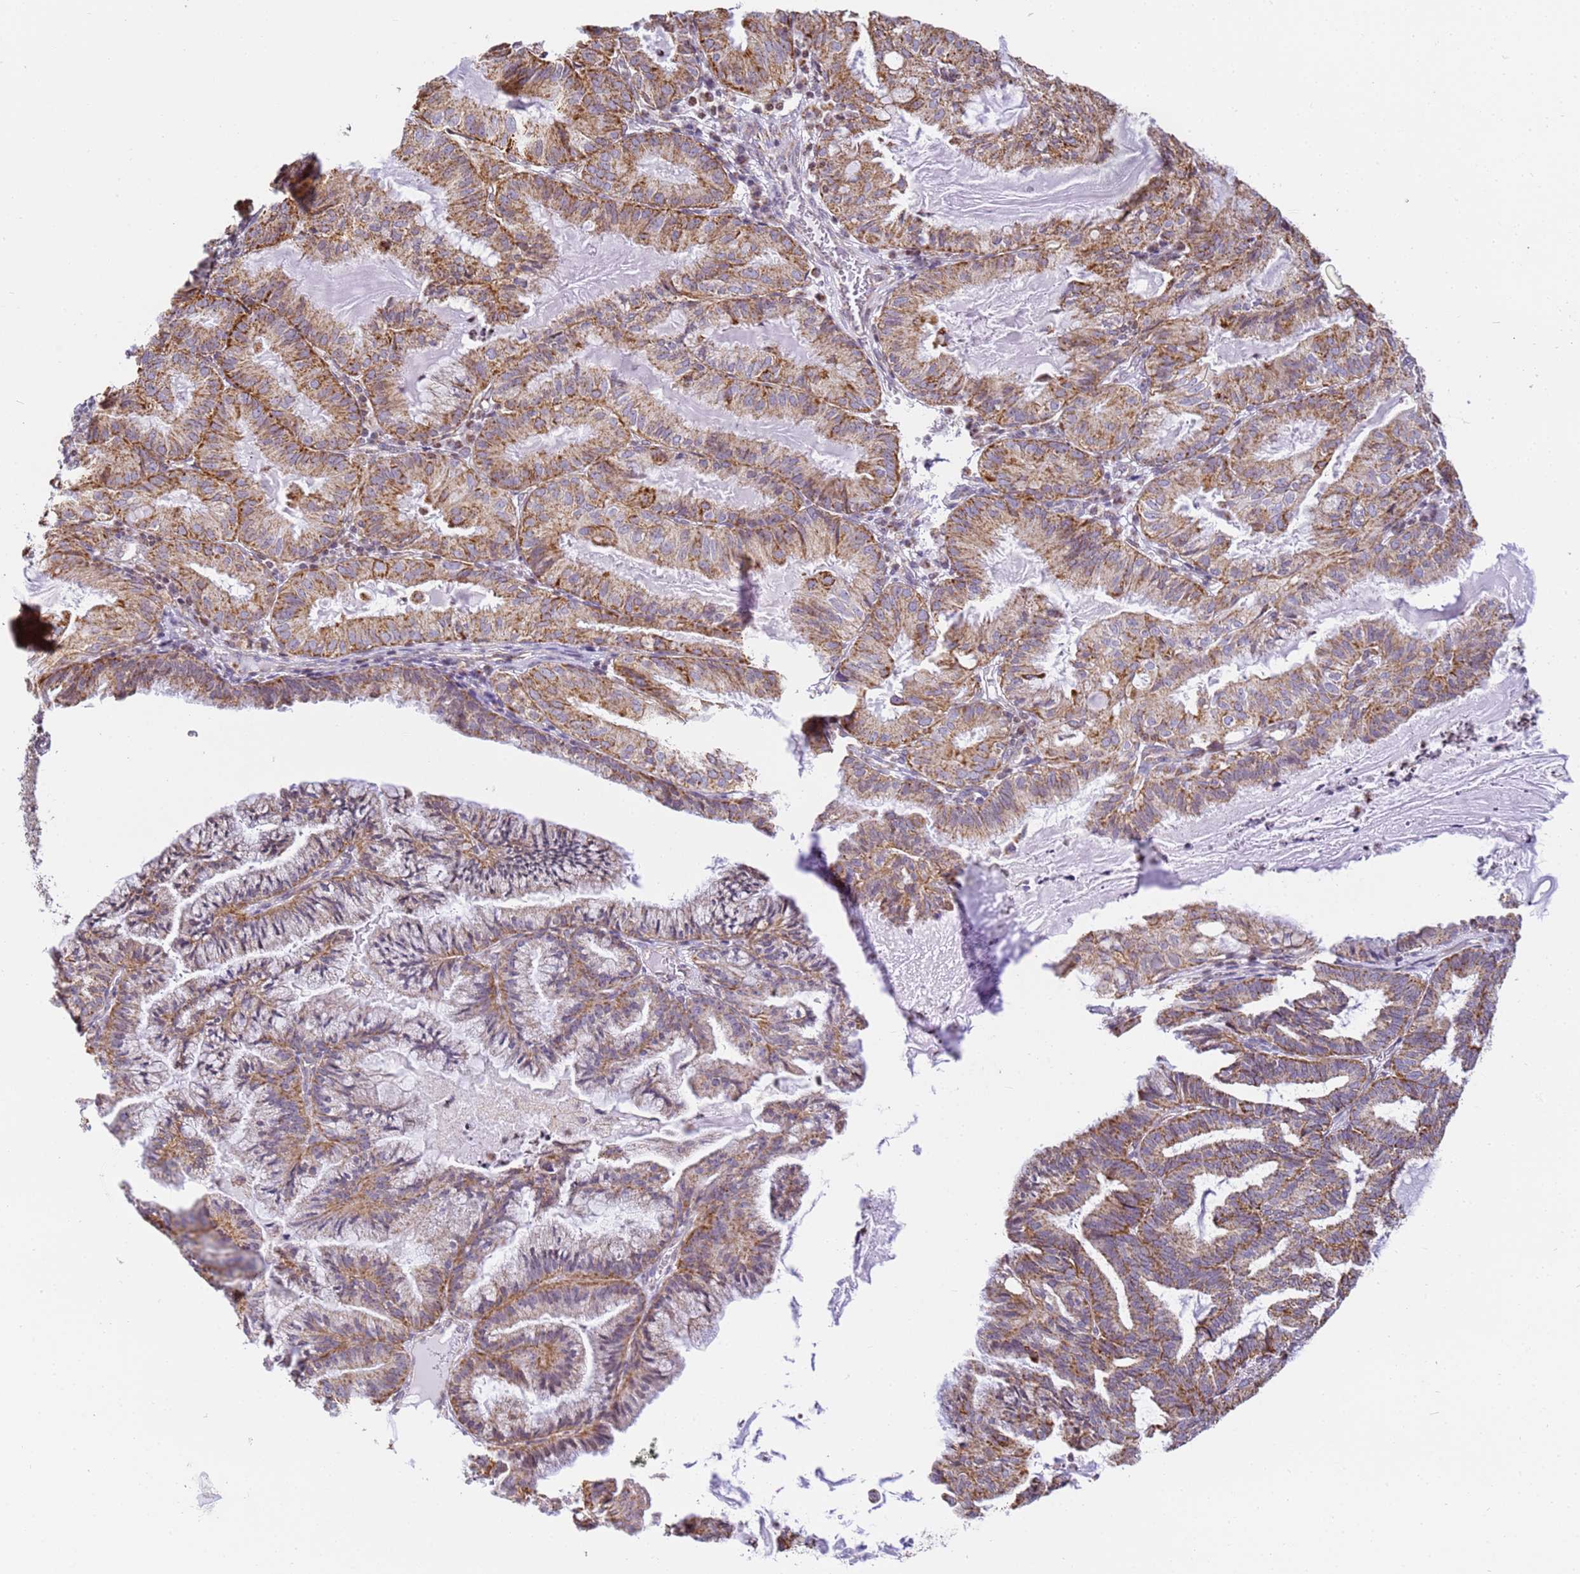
{"staining": {"intensity": "moderate", "quantity": ">75%", "location": "cytoplasmic/membranous"}, "tissue": "endometrial cancer", "cell_type": "Tumor cells", "image_type": "cancer", "snomed": [{"axis": "morphology", "description": "Adenocarcinoma, NOS"}, {"axis": "topography", "description": "Endometrium"}], "caption": "Protein positivity by immunohistochemistry shows moderate cytoplasmic/membranous expression in about >75% of tumor cells in endometrial cancer (adenocarcinoma).", "gene": "HSPE1", "patient": {"sex": "female", "age": 86}}